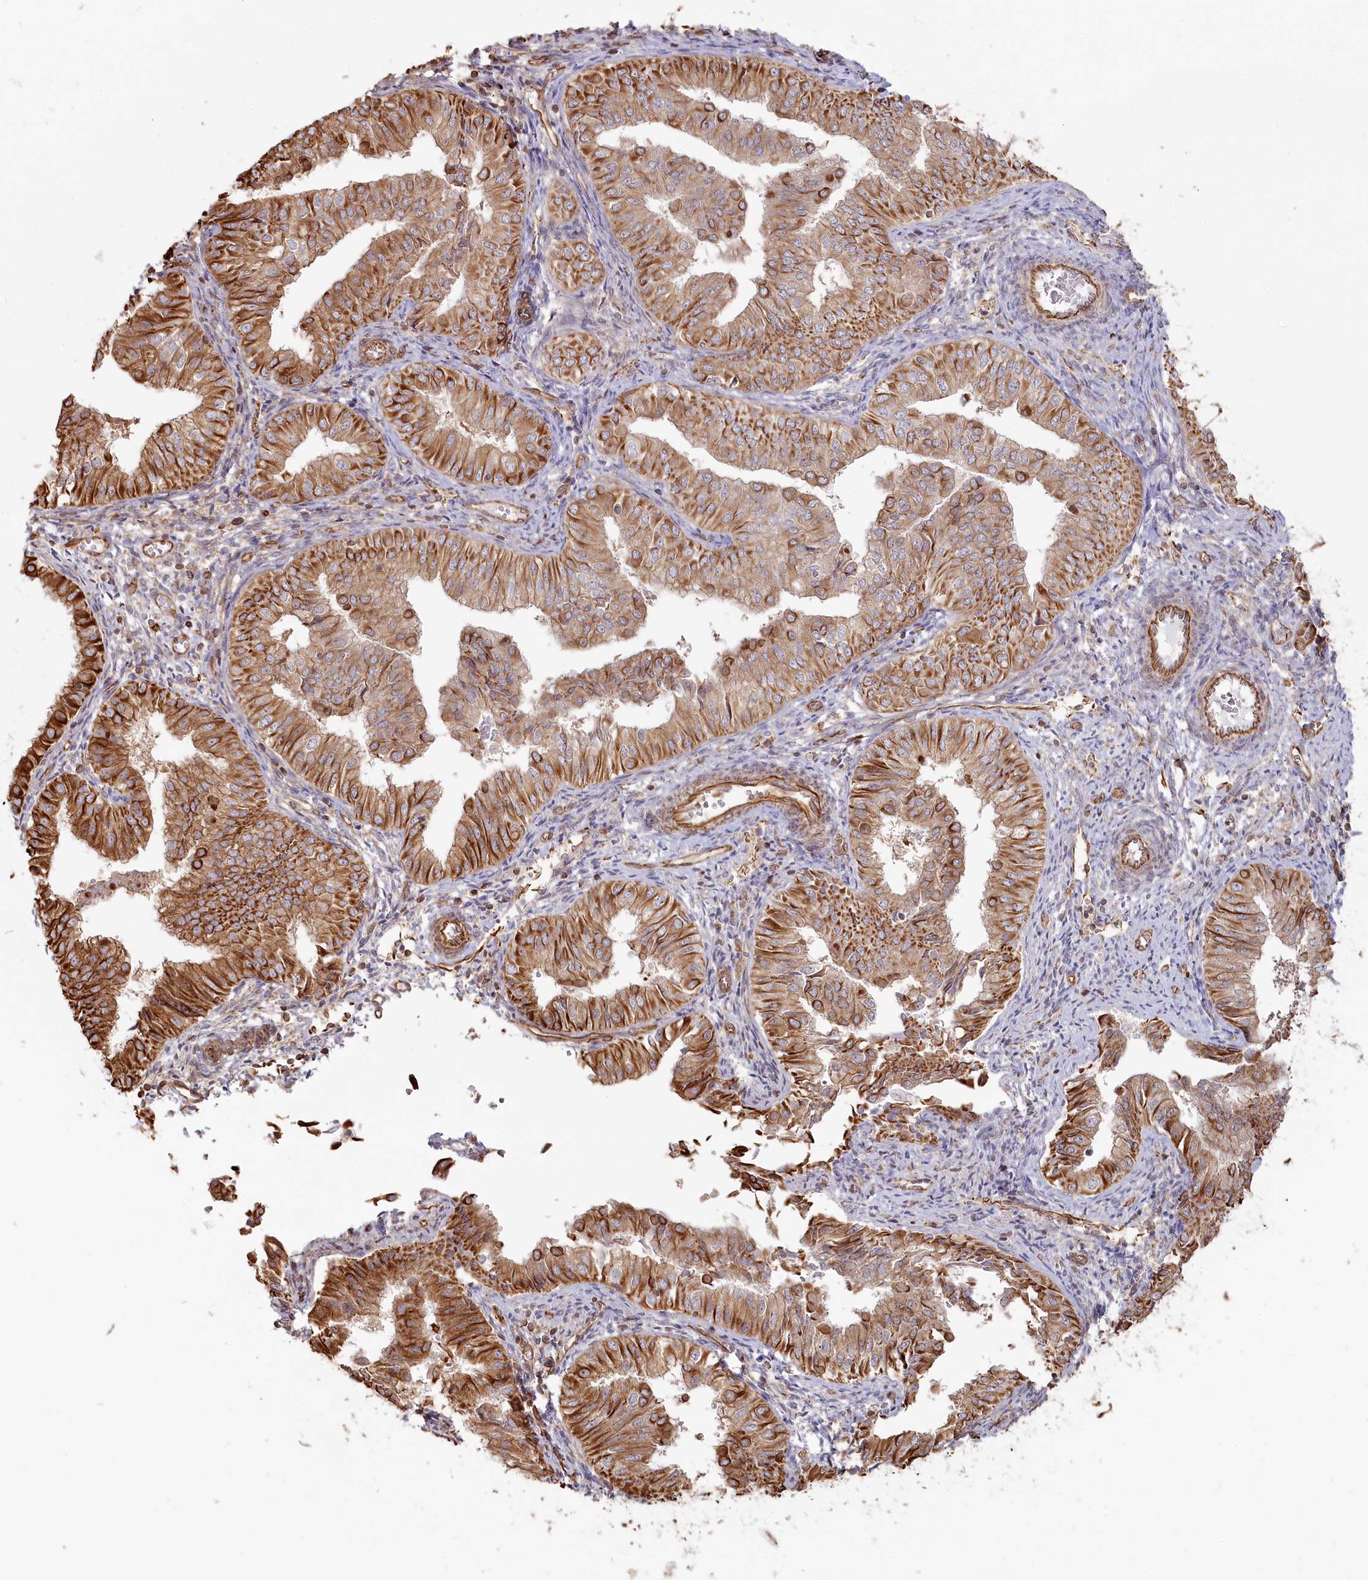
{"staining": {"intensity": "moderate", "quantity": ">75%", "location": "cytoplasmic/membranous"}, "tissue": "endometrial cancer", "cell_type": "Tumor cells", "image_type": "cancer", "snomed": [{"axis": "morphology", "description": "Normal tissue, NOS"}, {"axis": "morphology", "description": "Adenocarcinoma, NOS"}, {"axis": "topography", "description": "Endometrium"}], "caption": "Protein analysis of endometrial adenocarcinoma tissue exhibits moderate cytoplasmic/membranous expression in about >75% of tumor cells.", "gene": "TTC1", "patient": {"sex": "female", "age": 53}}